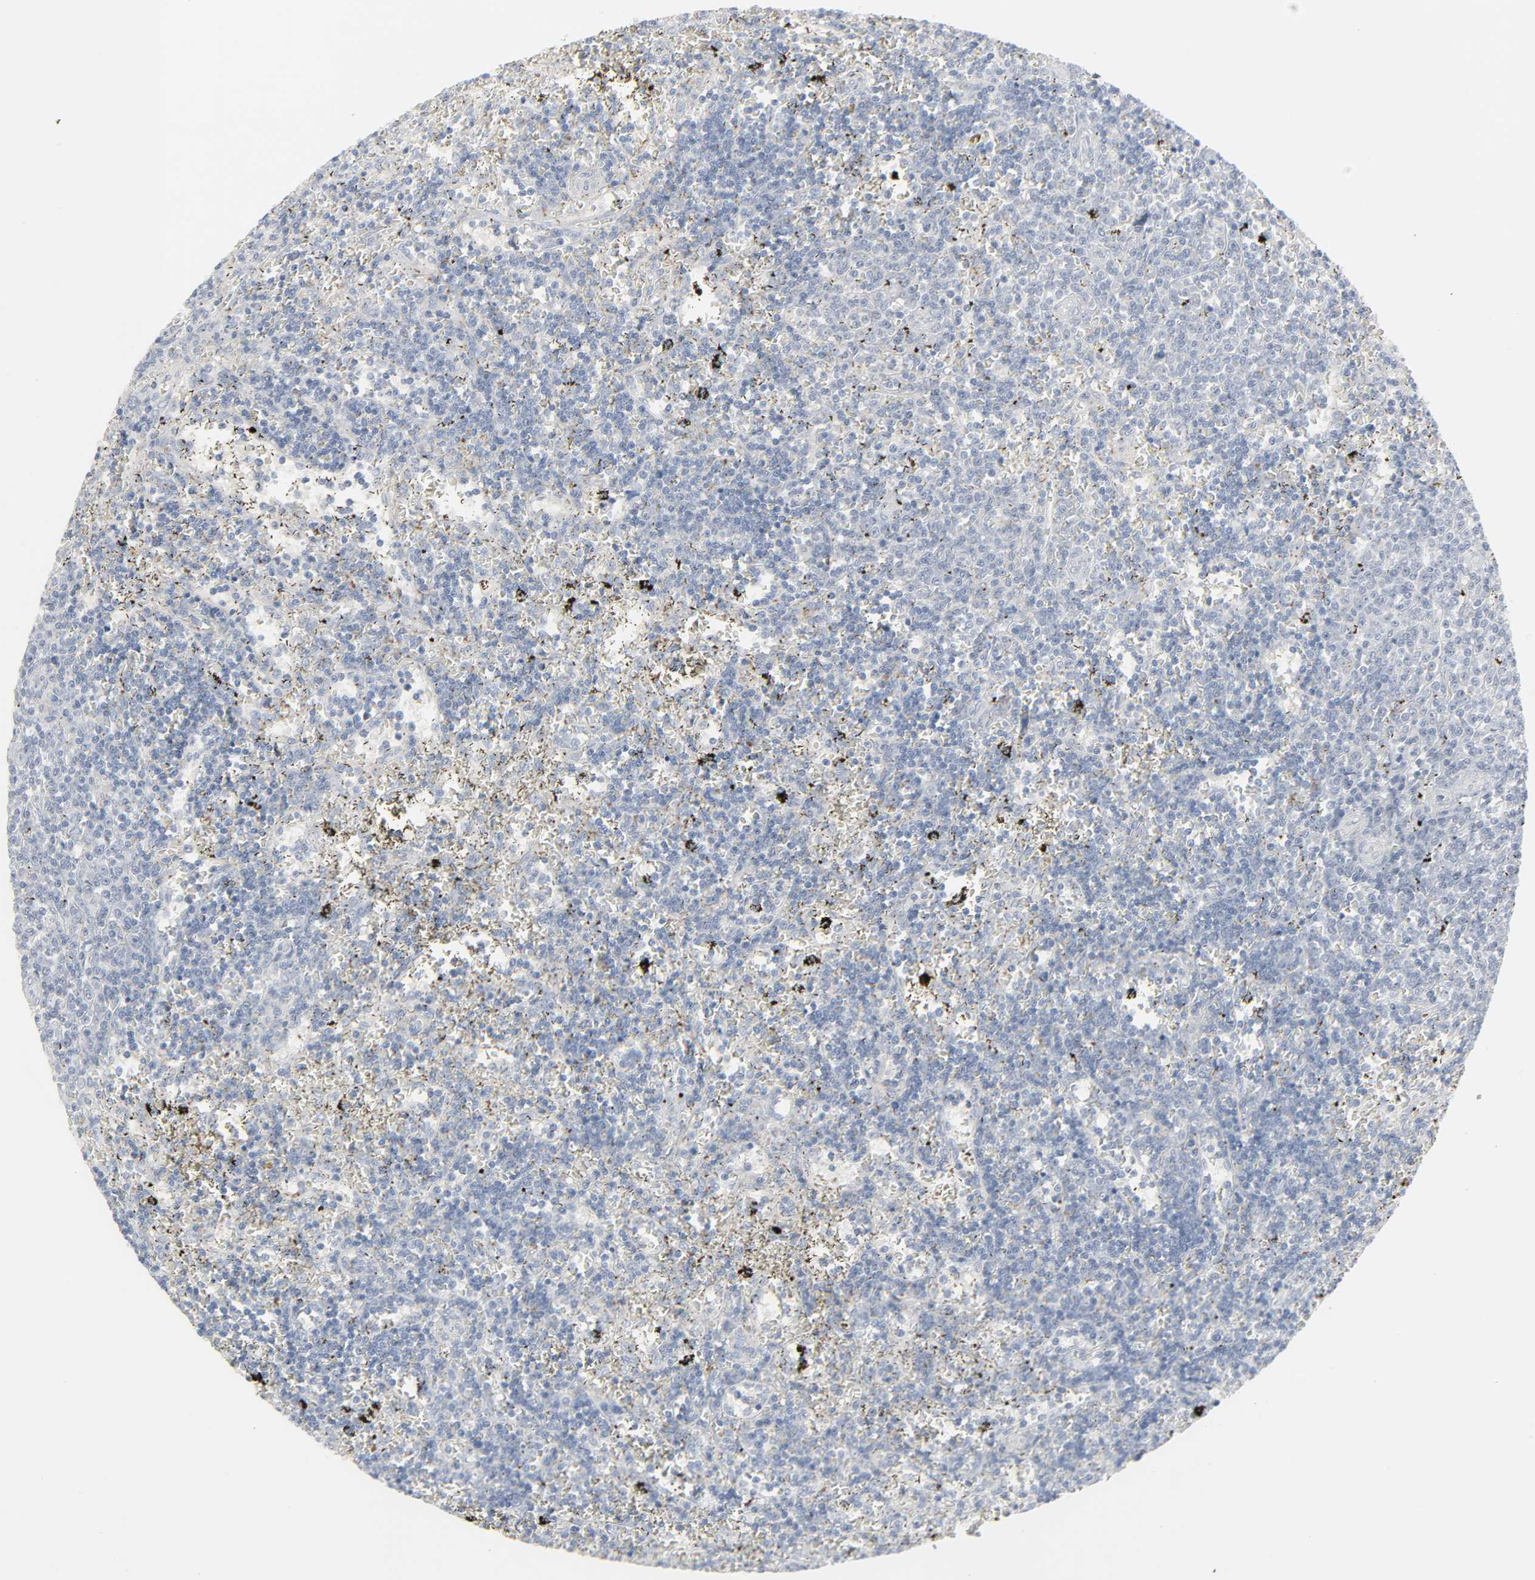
{"staining": {"intensity": "negative", "quantity": "none", "location": "none"}, "tissue": "lymphoma", "cell_type": "Tumor cells", "image_type": "cancer", "snomed": [{"axis": "morphology", "description": "Malignant lymphoma, non-Hodgkin's type, Low grade"}, {"axis": "topography", "description": "Spleen"}], "caption": "This is an IHC photomicrograph of lymphoma. There is no expression in tumor cells.", "gene": "NEUROD1", "patient": {"sex": "male", "age": 60}}